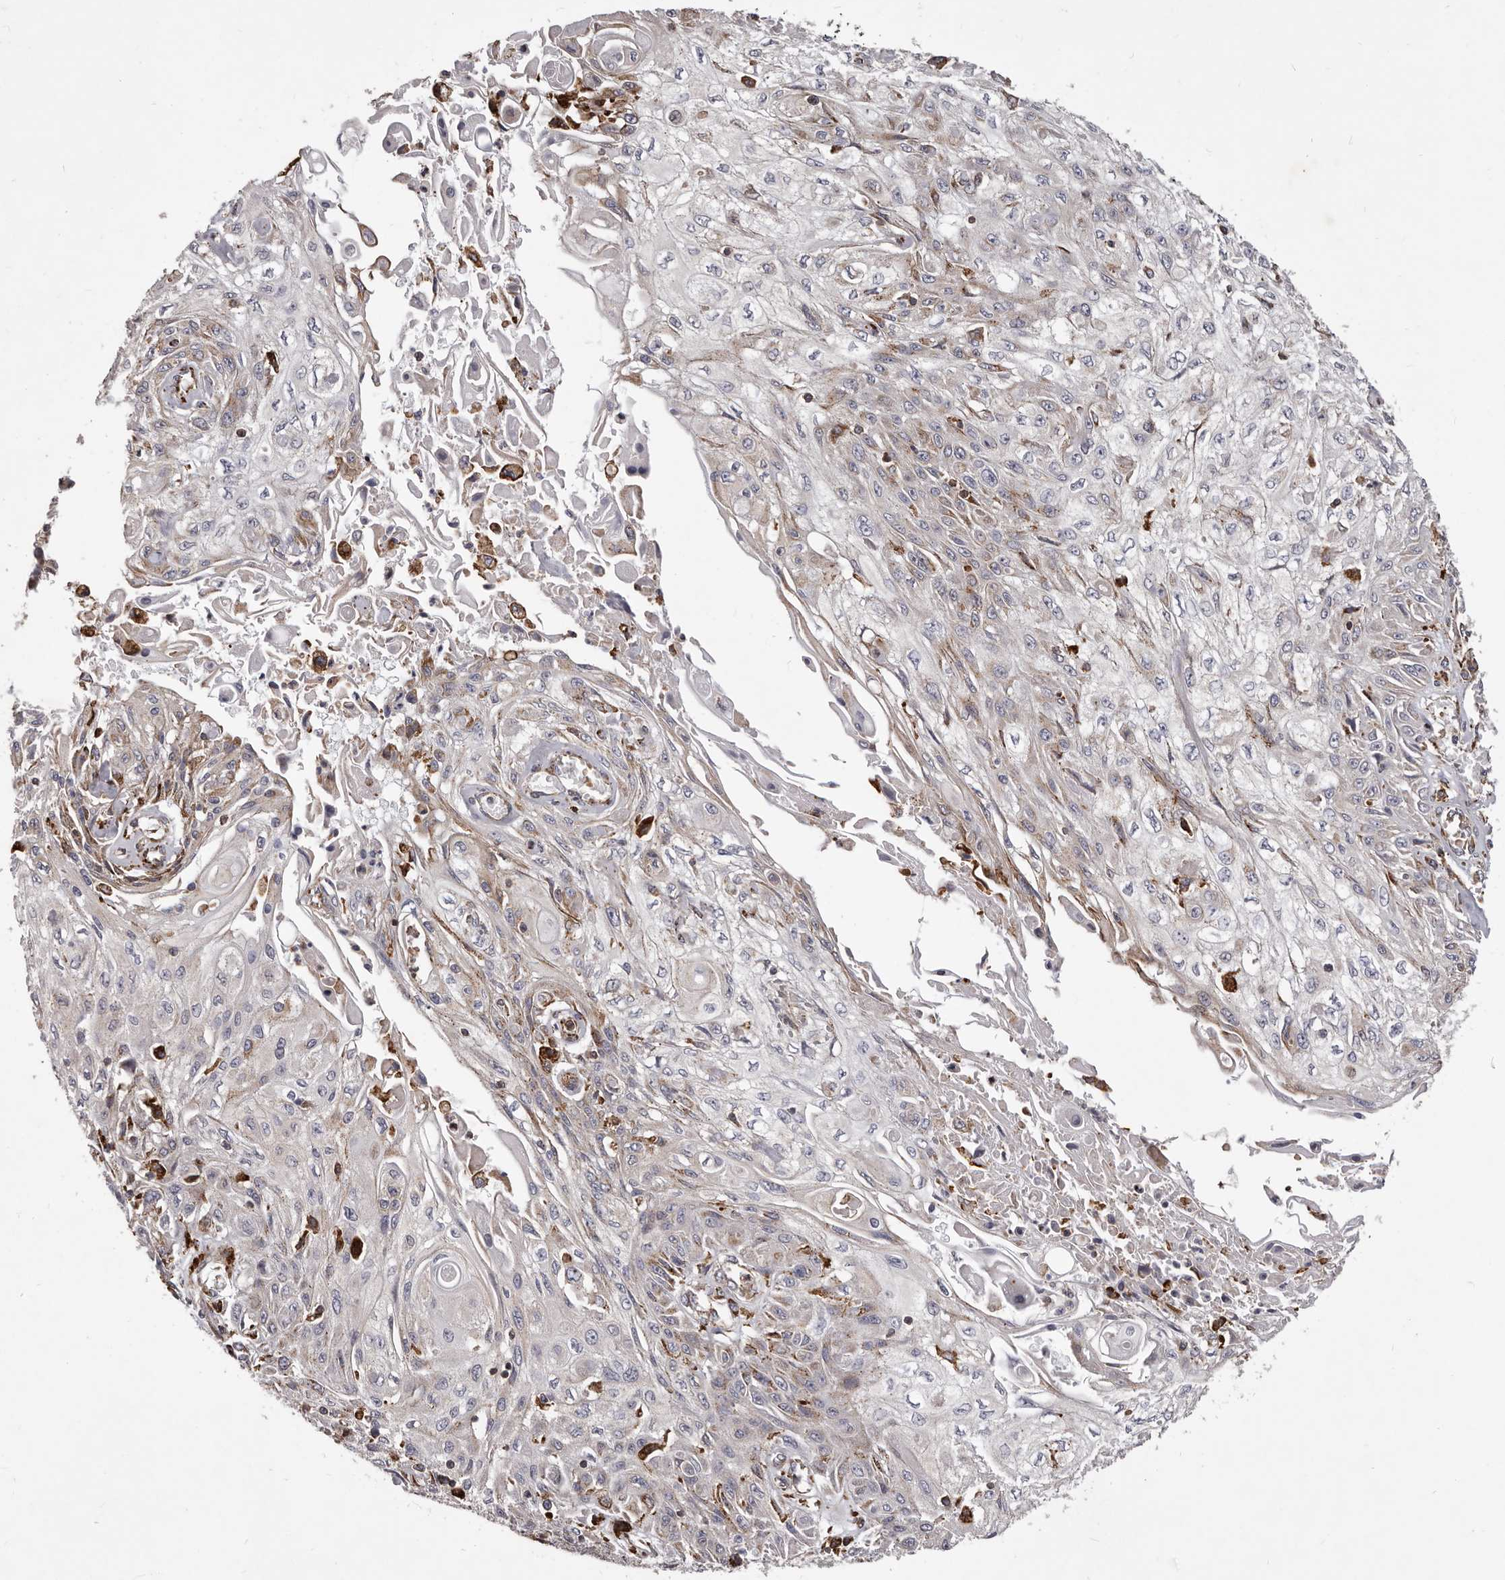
{"staining": {"intensity": "weak", "quantity": "<25%", "location": "cytoplasmic/membranous"}, "tissue": "skin cancer", "cell_type": "Tumor cells", "image_type": "cancer", "snomed": [{"axis": "morphology", "description": "Squamous cell carcinoma, NOS"}, {"axis": "morphology", "description": "Squamous cell carcinoma, metastatic, NOS"}, {"axis": "topography", "description": "Skin"}, {"axis": "topography", "description": "Lymph node"}], "caption": "Protein analysis of skin cancer (squamous cell carcinoma) reveals no significant expression in tumor cells. (DAB IHC, high magnification).", "gene": "ALPK1", "patient": {"sex": "male", "age": 75}}